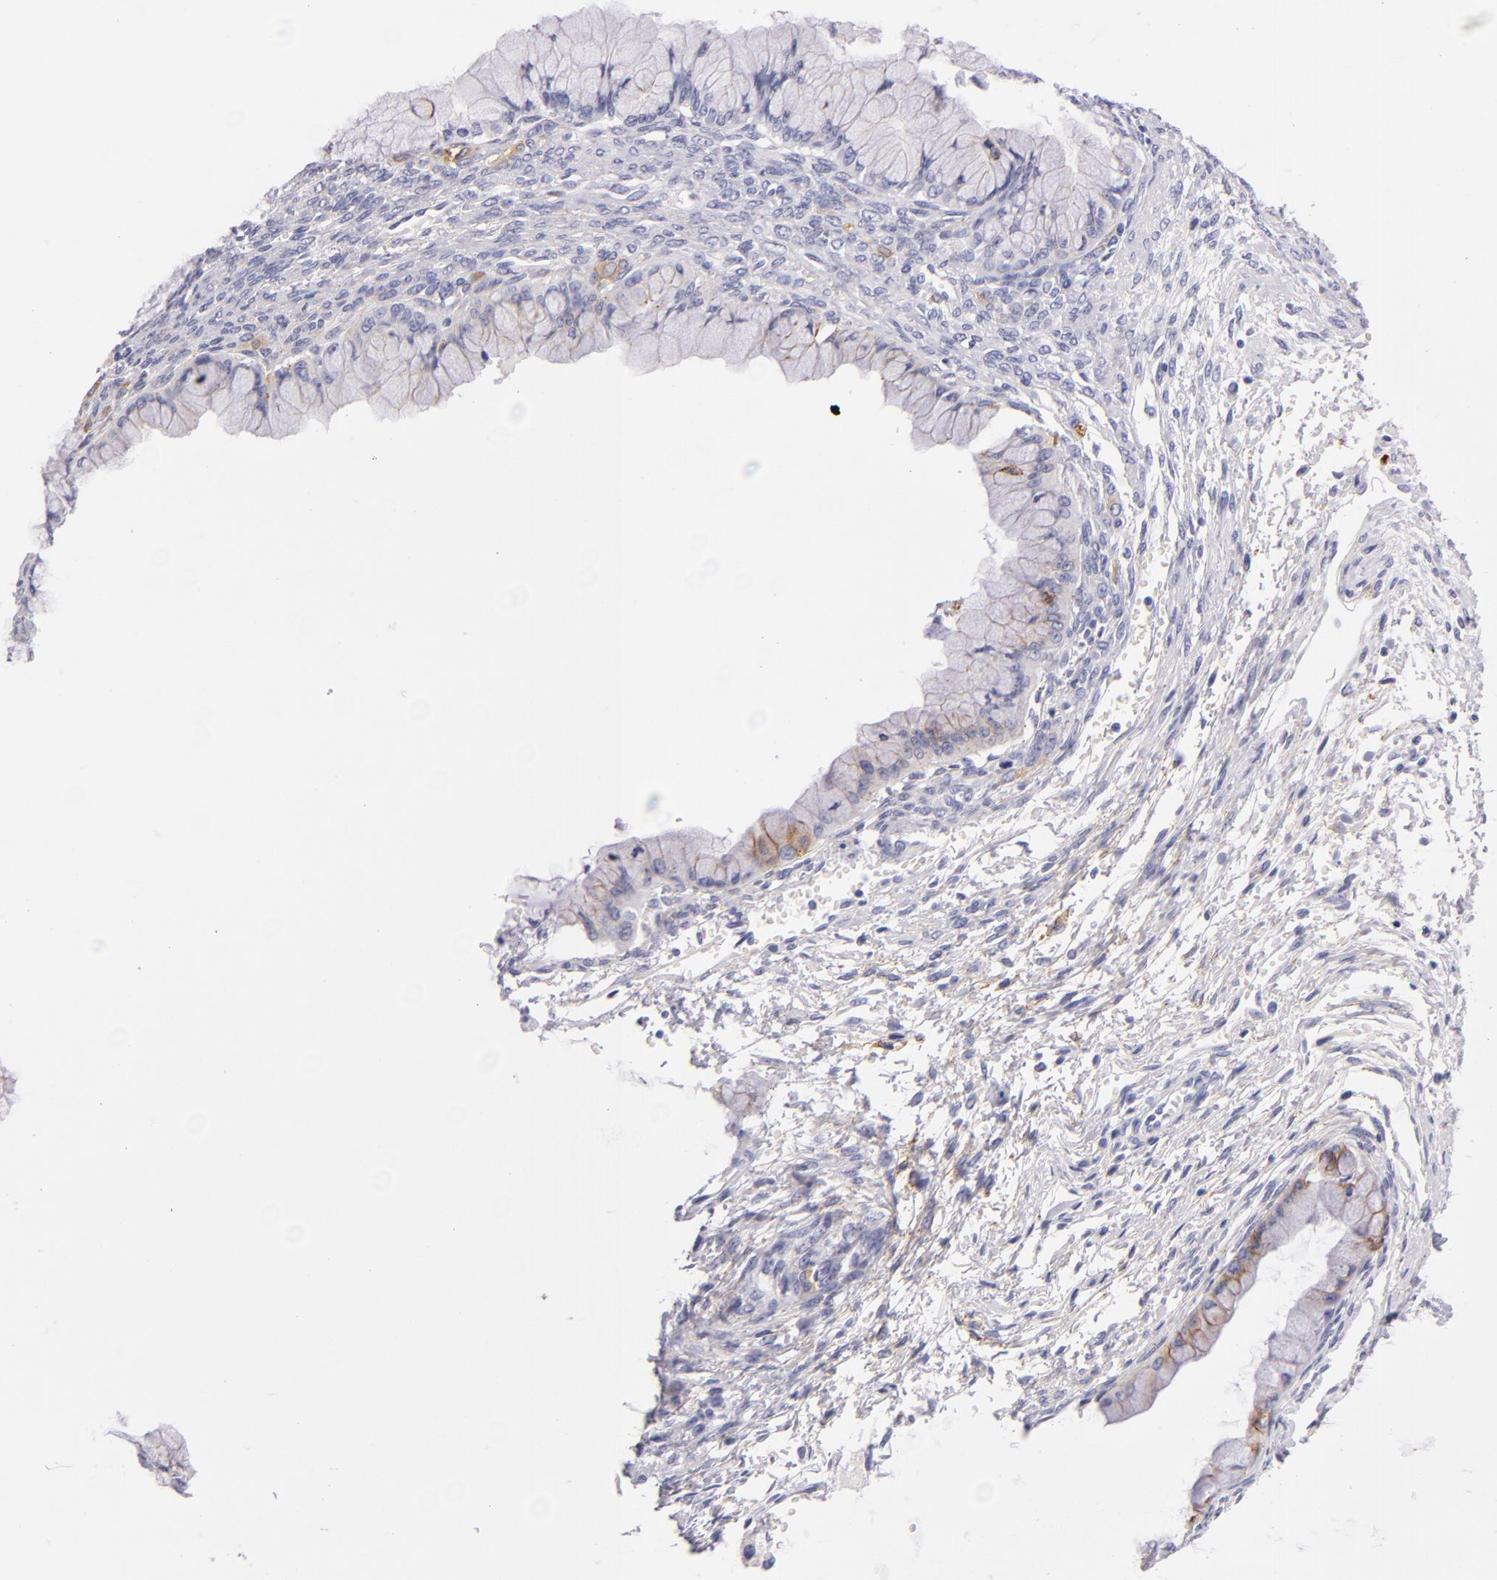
{"staining": {"intensity": "moderate", "quantity": "25%-75%", "location": "cytoplasmic/membranous"}, "tissue": "ovarian cancer", "cell_type": "Tumor cells", "image_type": "cancer", "snomed": [{"axis": "morphology", "description": "Cystadenocarcinoma, mucinous, NOS"}, {"axis": "topography", "description": "Ovary"}], "caption": "Protein staining exhibits moderate cytoplasmic/membranous positivity in about 25%-75% of tumor cells in ovarian mucinous cystadenocarcinoma.", "gene": "CDH3", "patient": {"sex": "female", "age": 63}}